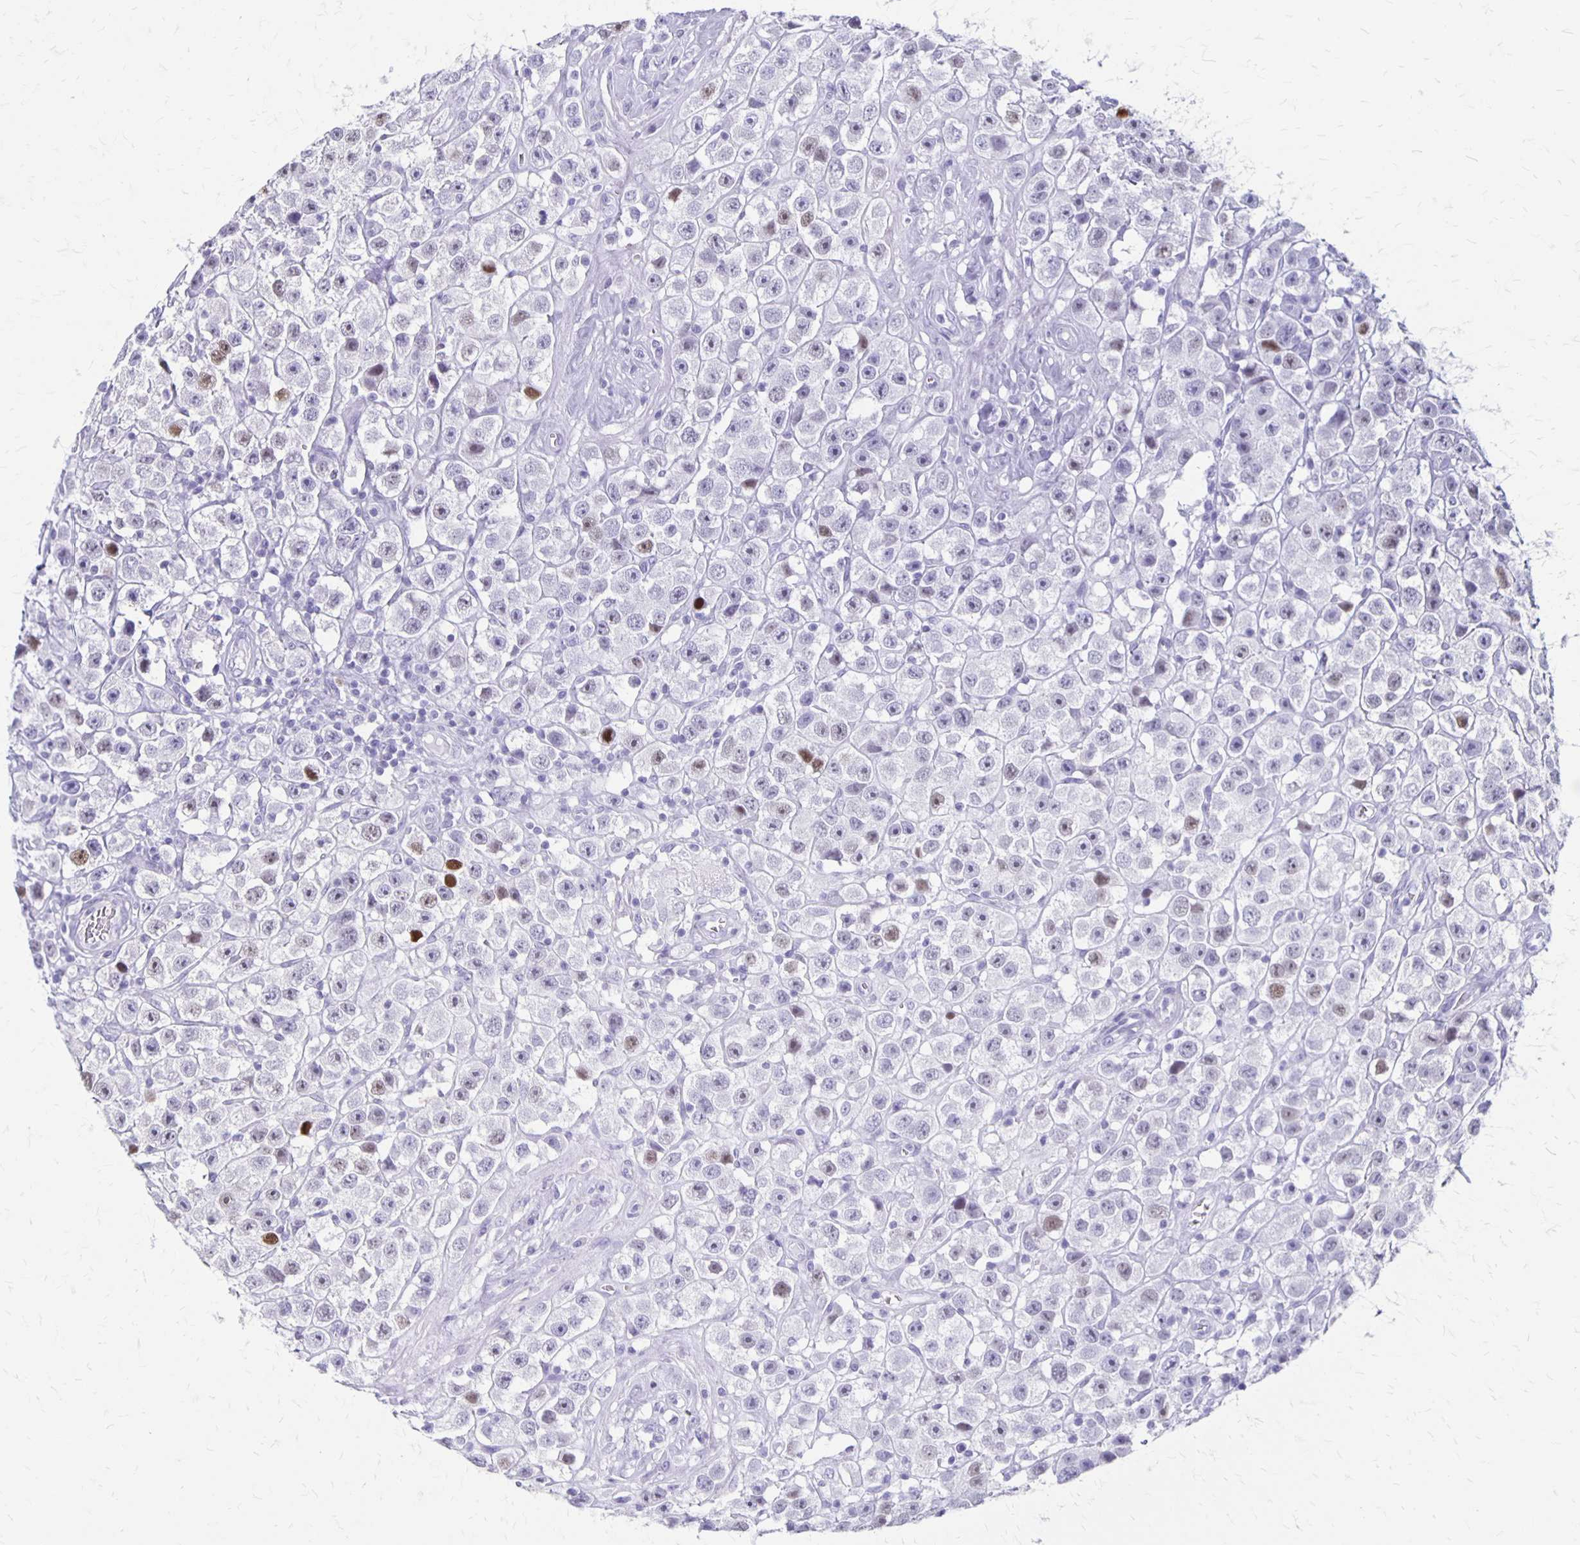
{"staining": {"intensity": "moderate", "quantity": "<25%", "location": "nuclear"}, "tissue": "testis cancer", "cell_type": "Tumor cells", "image_type": "cancer", "snomed": [{"axis": "morphology", "description": "Seminoma, NOS"}, {"axis": "topography", "description": "Testis"}], "caption": "DAB immunohistochemical staining of testis cancer (seminoma) reveals moderate nuclear protein positivity in about <25% of tumor cells. The staining was performed using DAB (3,3'-diaminobenzidine), with brown indicating positive protein expression. Nuclei are stained blue with hematoxylin.", "gene": "MAGEC2", "patient": {"sex": "male", "age": 45}}